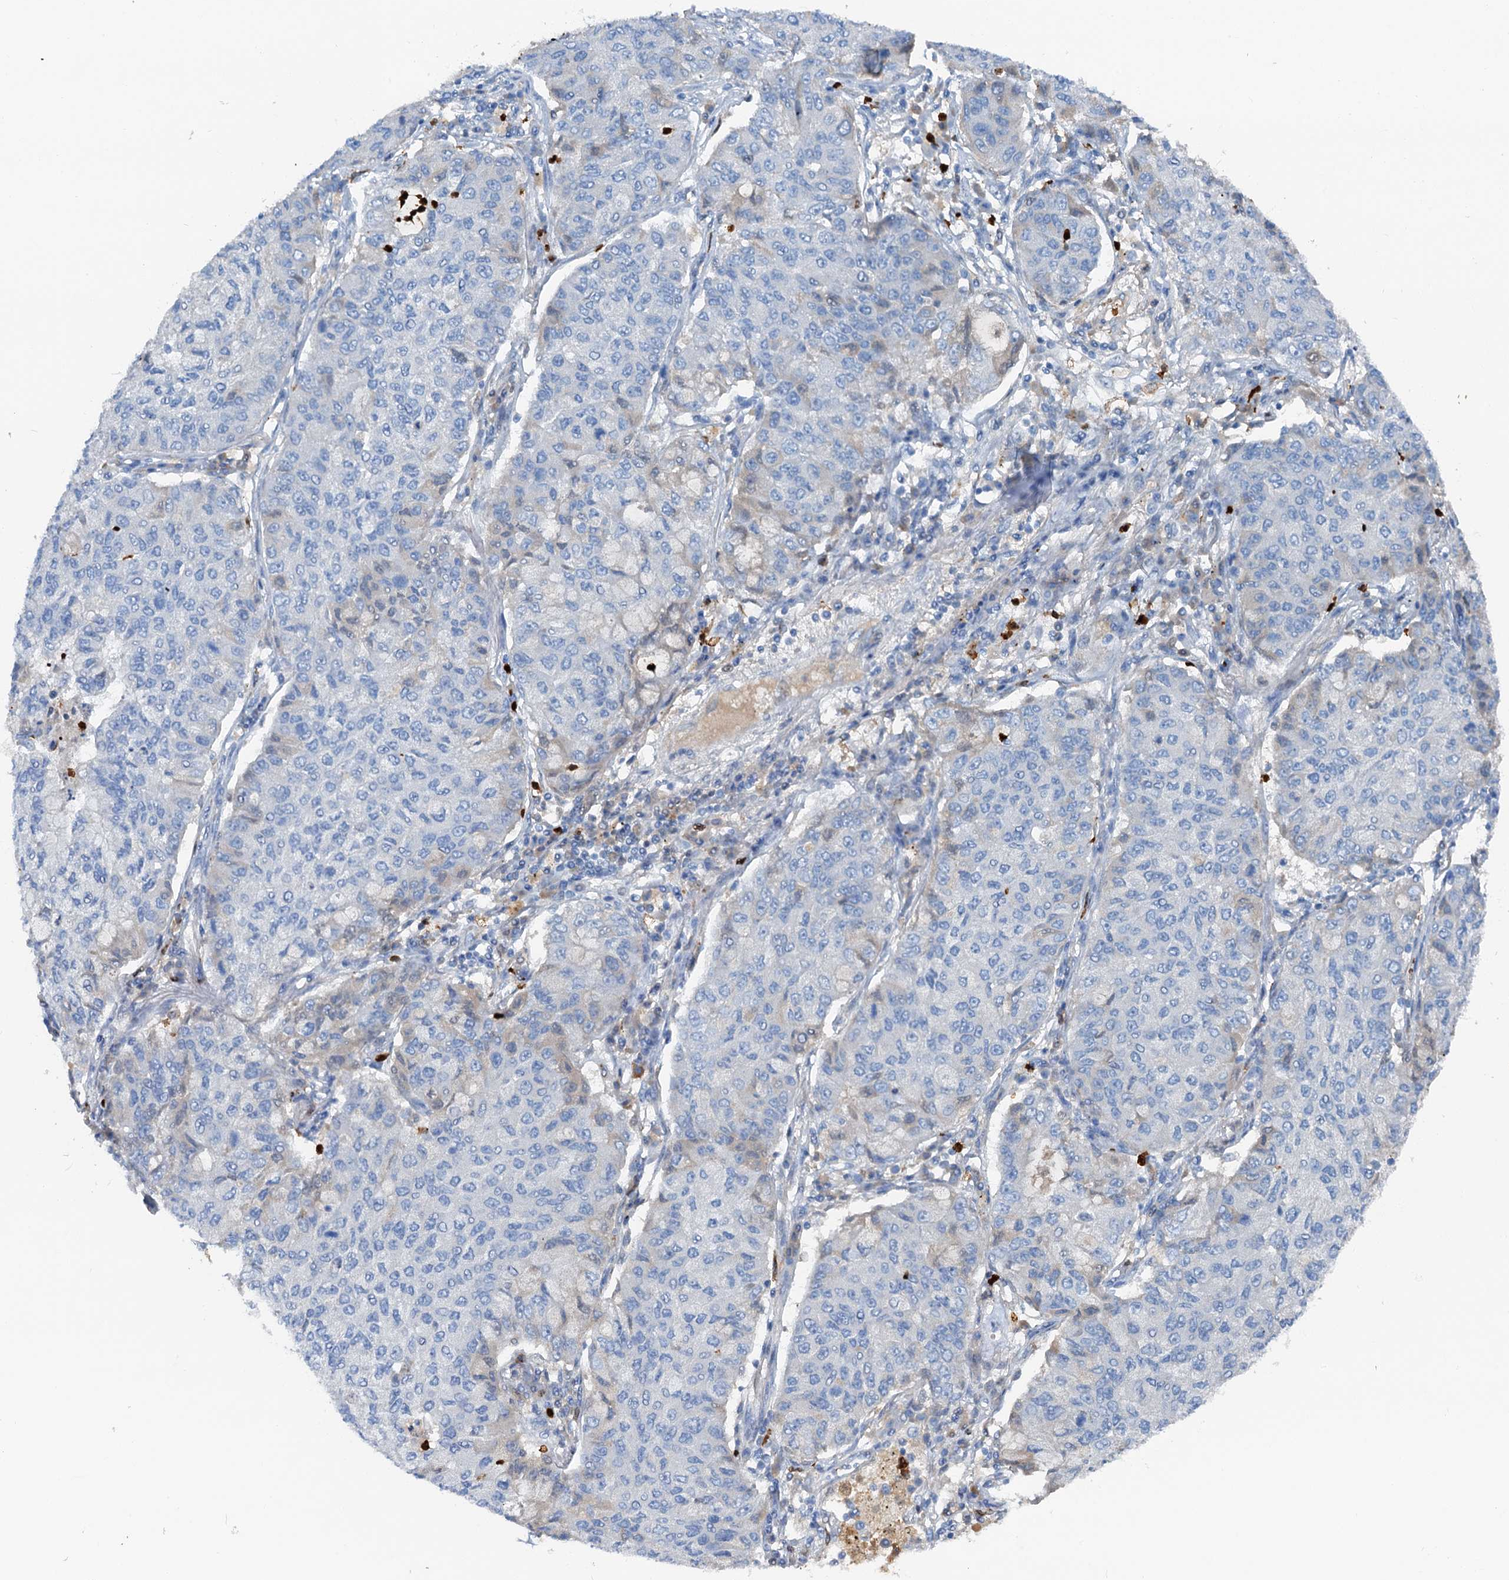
{"staining": {"intensity": "negative", "quantity": "none", "location": "none"}, "tissue": "lung cancer", "cell_type": "Tumor cells", "image_type": "cancer", "snomed": [{"axis": "morphology", "description": "Squamous cell carcinoma, NOS"}, {"axis": "topography", "description": "Lung"}], "caption": "Immunohistochemical staining of human squamous cell carcinoma (lung) reveals no significant staining in tumor cells.", "gene": "OTOA", "patient": {"sex": "male", "age": 74}}